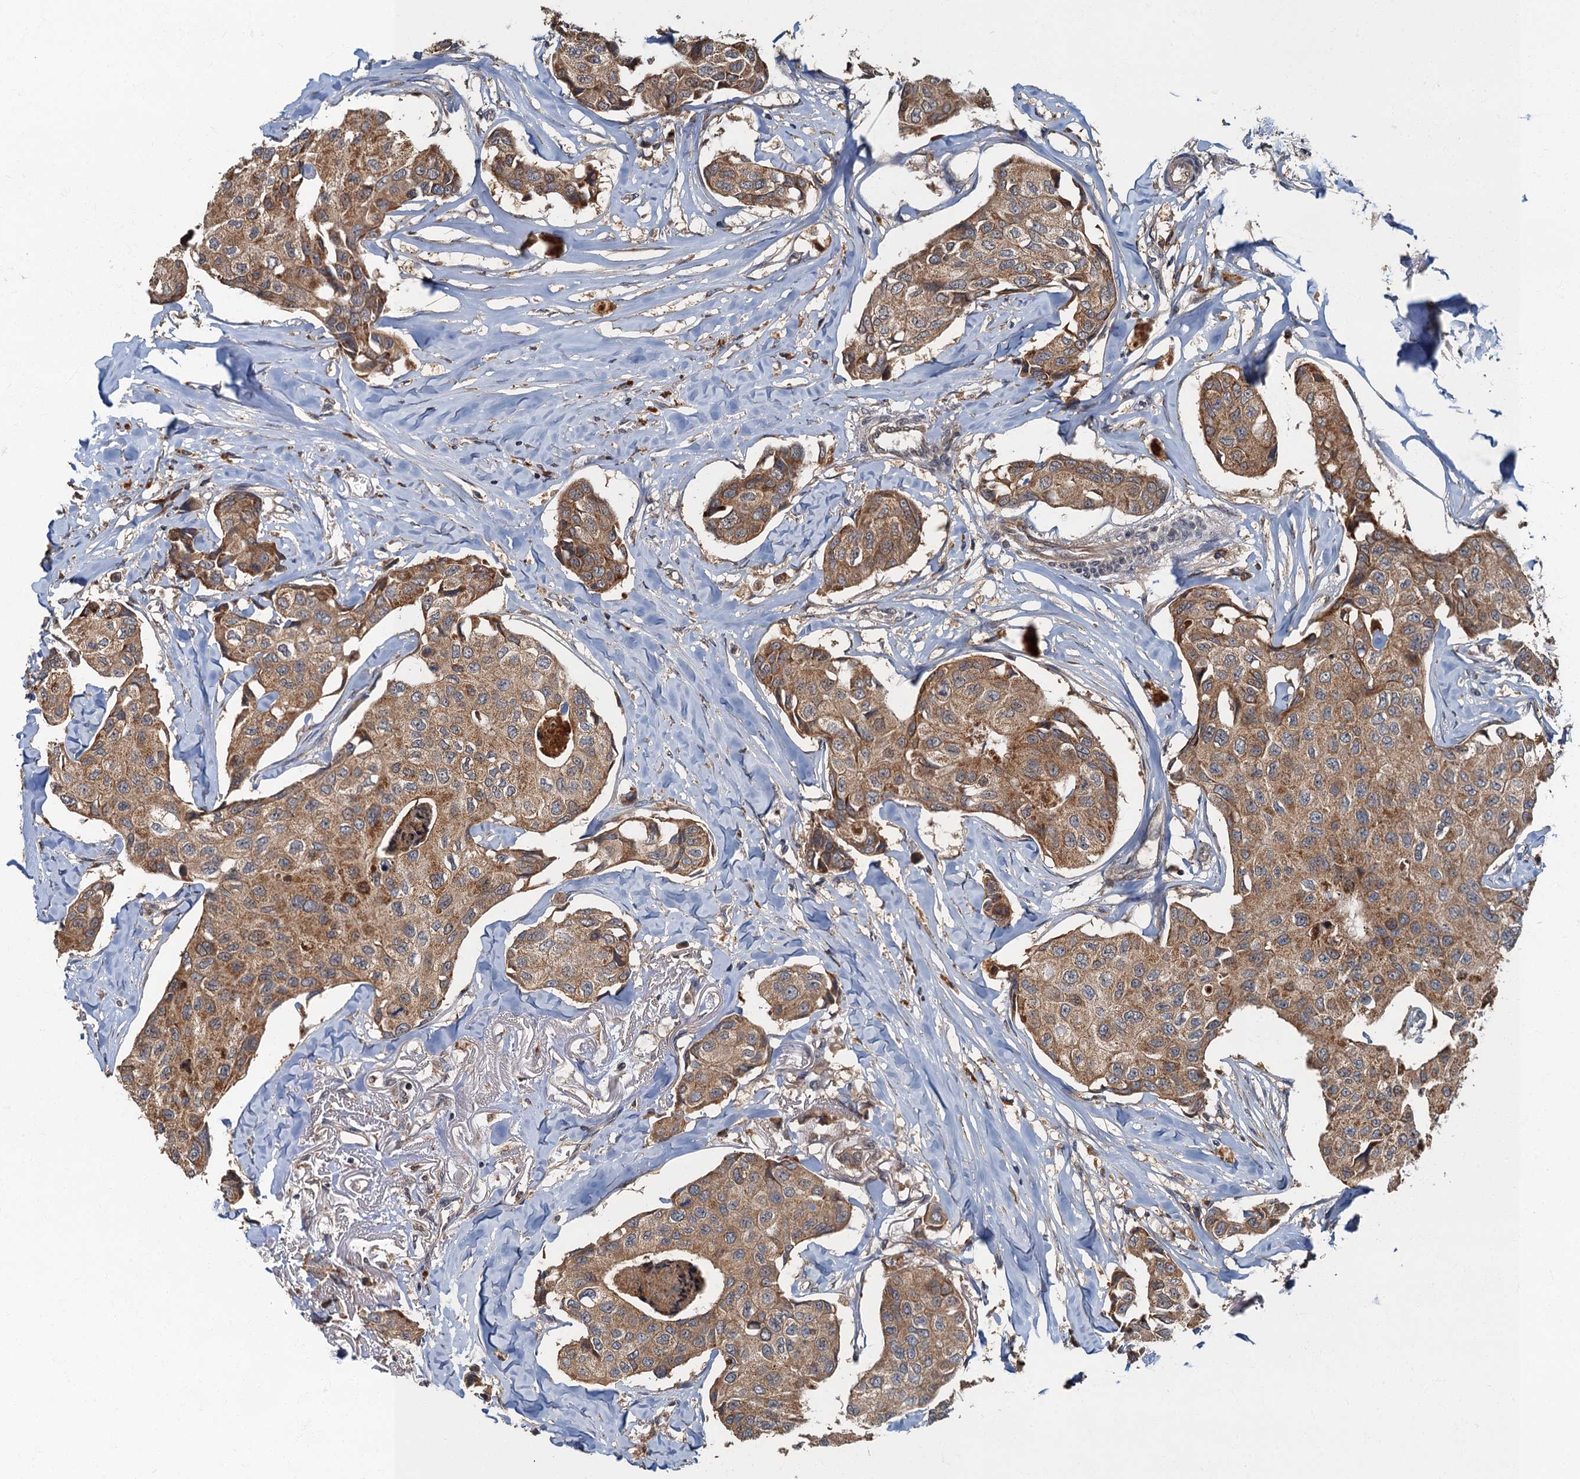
{"staining": {"intensity": "moderate", "quantity": ">75%", "location": "cytoplasmic/membranous"}, "tissue": "breast cancer", "cell_type": "Tumor cells", "image_type": "cancer", "snomed": [{"axis": "morphology", "description": "Duct carcinoma"}, {"axis": "topography", "description": "Breast"}], "caption": "Tumor cells reveal moderate cytoplasmic/membranous positivity in about >75% of cells in intraductal carcinoma (breast).", "gene": "WDCP", "patient": {"sex": "female", "age": 80}}